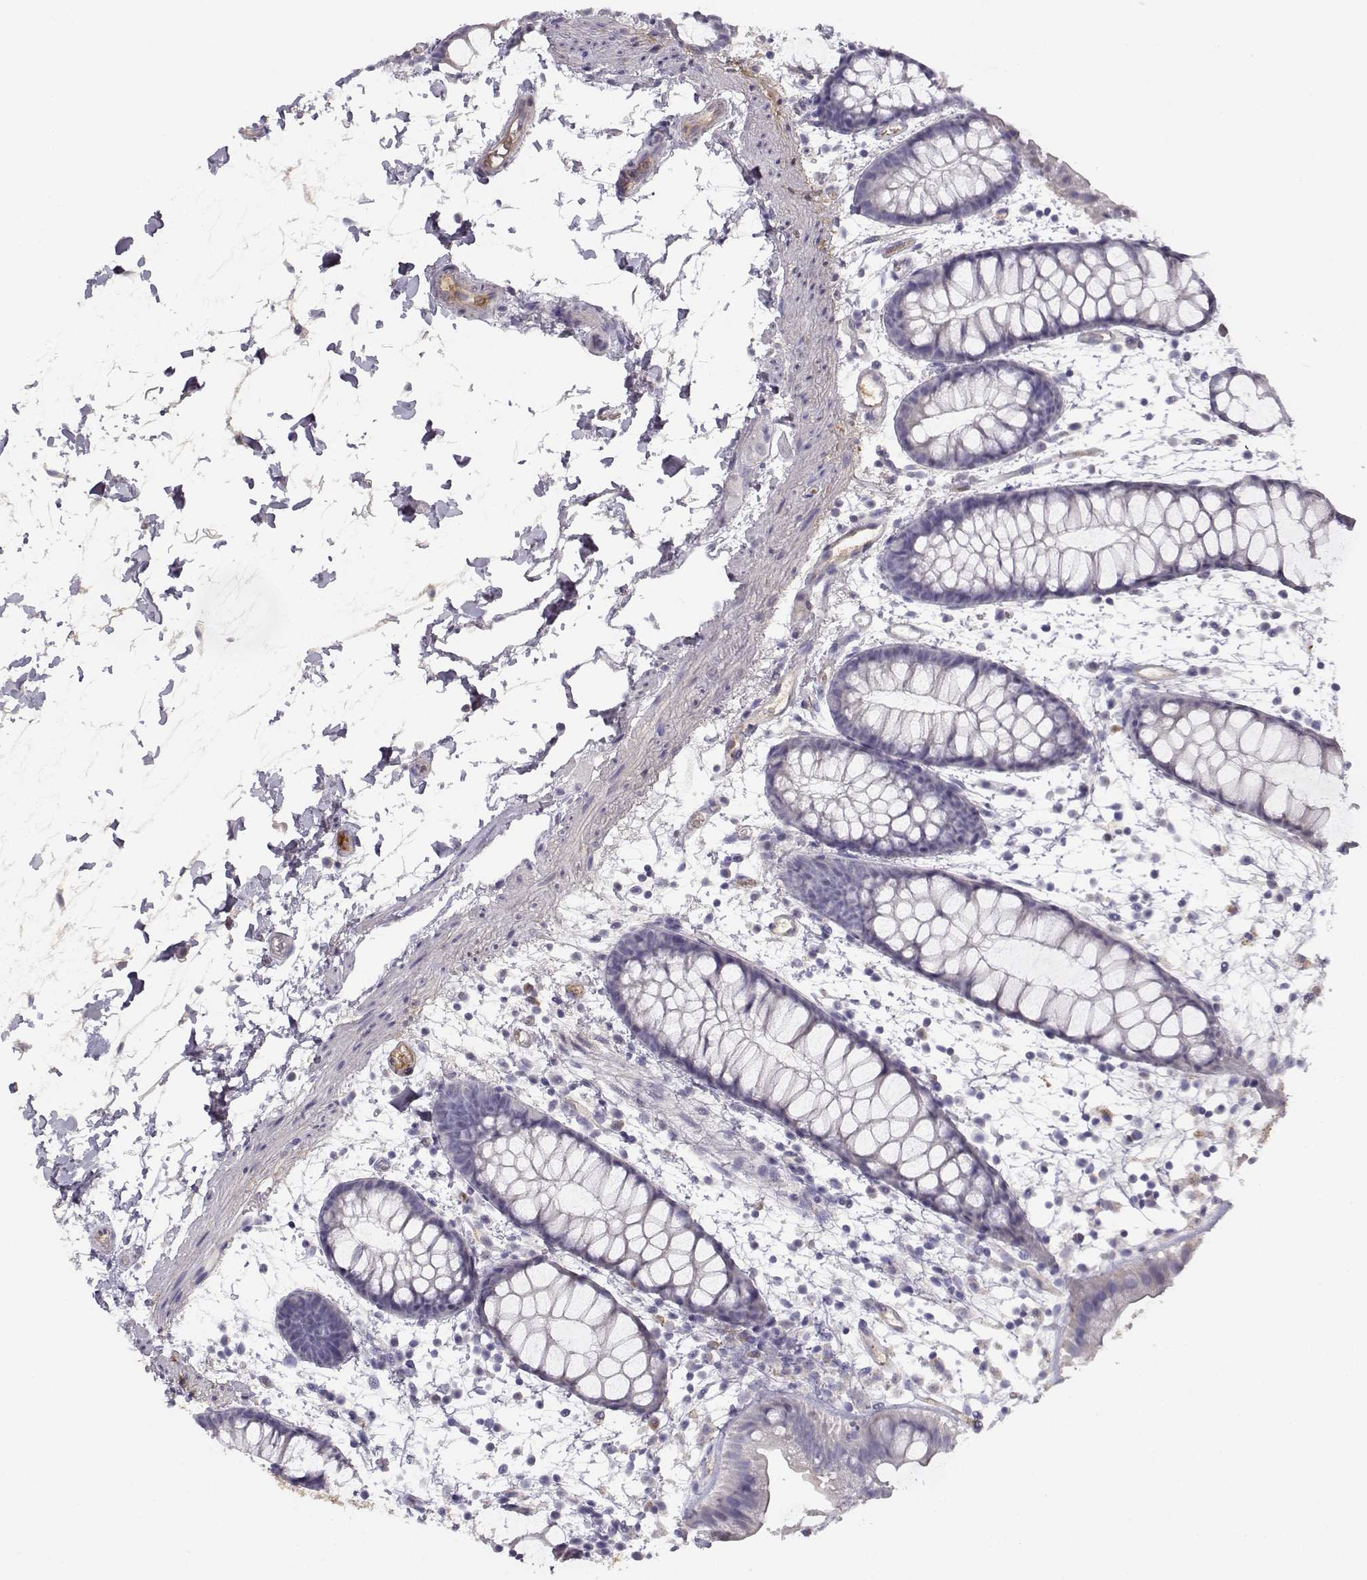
{"staining": {"intensity": "negative", "quantity": "none", "location": "none"}, "tissue": "rectum", "cell_type": "Glandular cells", "image_type": "normal", "snomed": [{"axis": "morphology", "description": "Normal tissue, NOS"}, {"axis": "topography", "description": "Rectum"}], "caption": "The image shows no significant staining in glandular cells of rectum.", "gene": "SLCO6A1", "patient": {"sex": "male", "age": 57}}